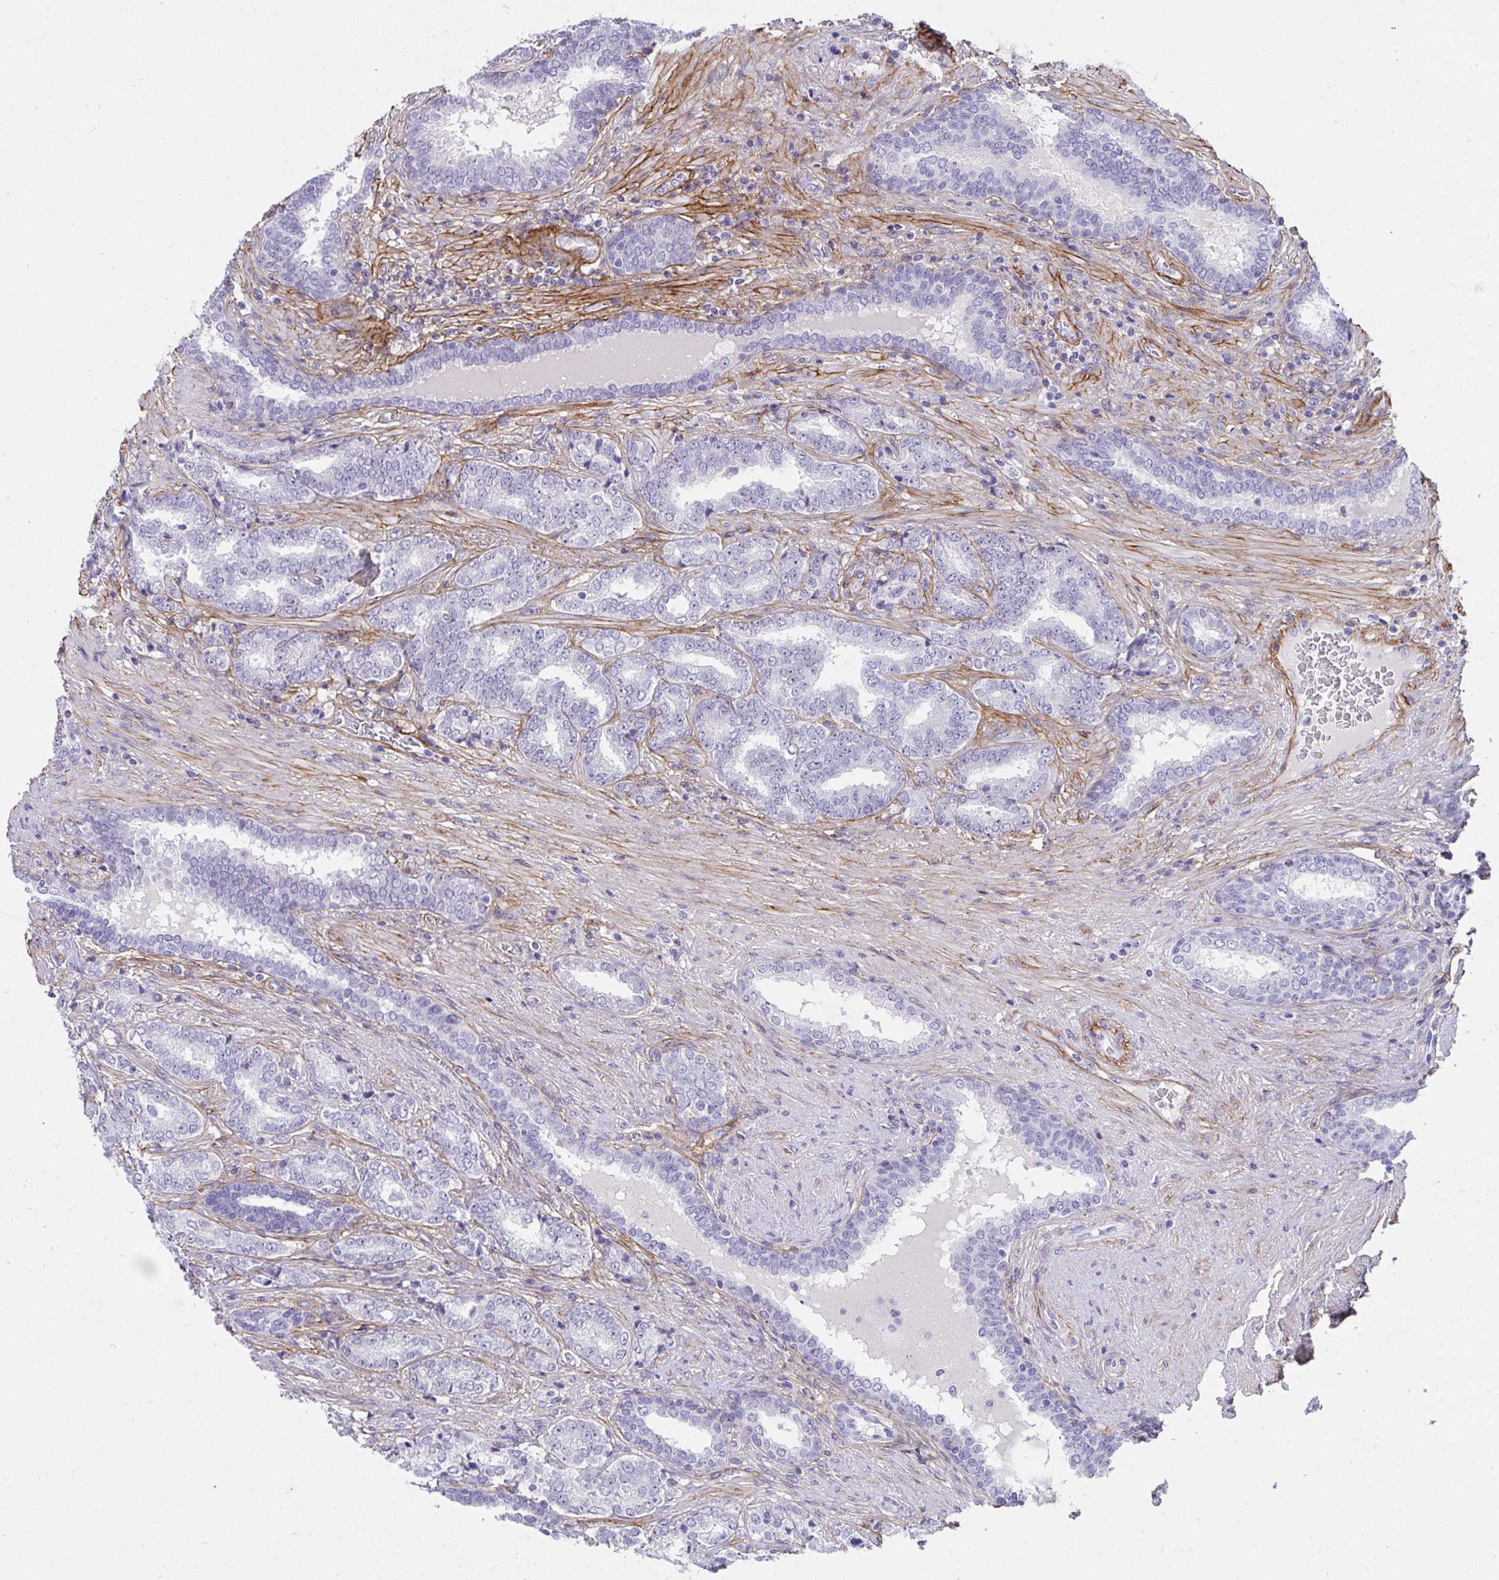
{"staining": {"intensity": "negative", "quantity": "none", "location": "none"}, "tissue": "prostate cancer", "cell_type": "Tumor cells", "image_type": "cancer", "snomed": [{"axis": "morphology", "description": "Adenocarcinoma, High grade"}, {"axis": "topography", "description": "Prostate"}], "caption": "High magnification brightfield microscopy of prostate cancer stained with DAB (brown) and counterstained with hematoxylin (blue): tumor cells show no significant expression.", "gene": "LHFPL6", "patient": {"sex": "male", "age": 72}}